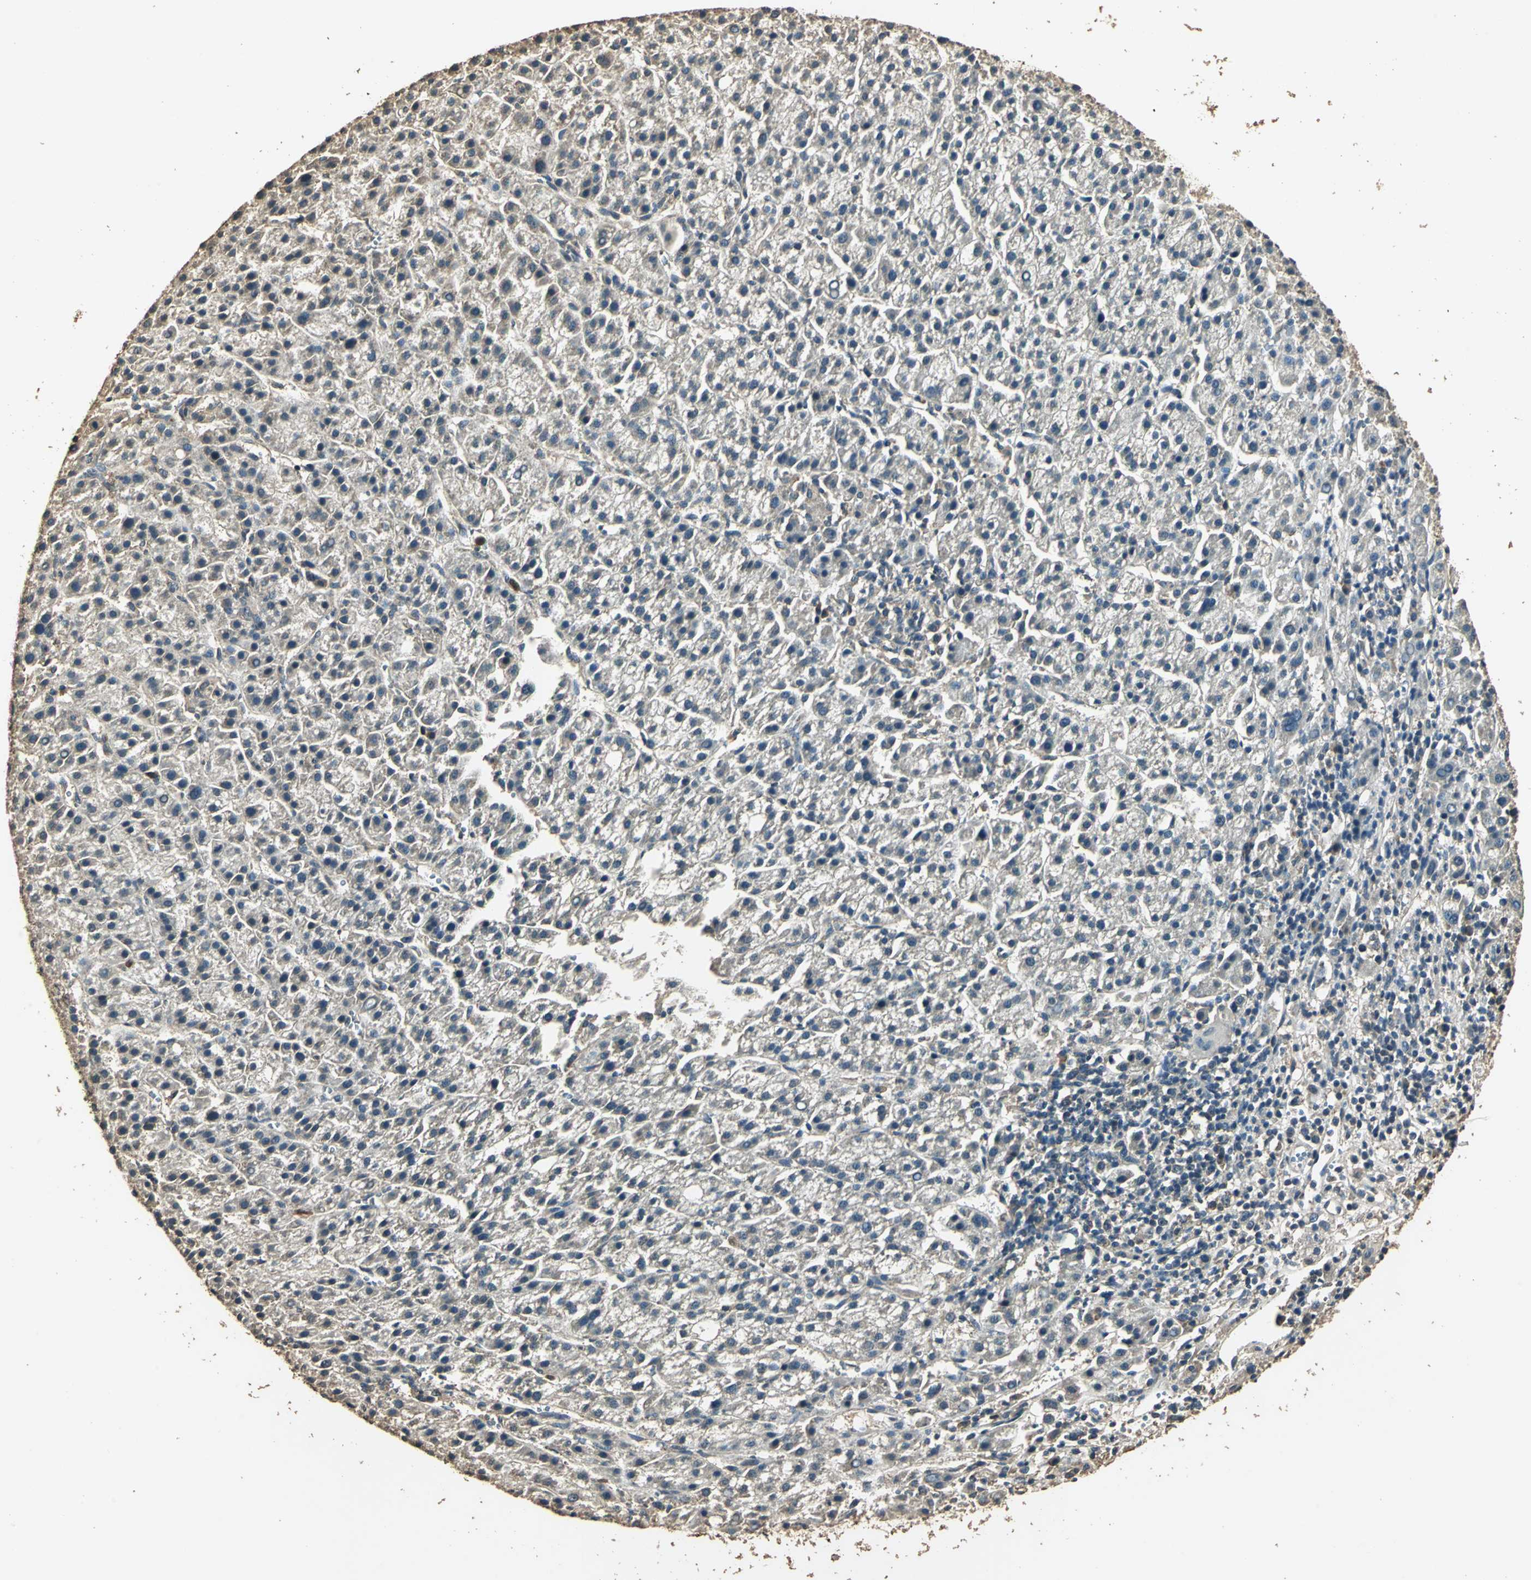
{"staining": {"intensity": "weak", "quantity": ">75%", "location": "cytoplasmic/membranous"}, "tissue": "liver cancer", "cell_type": "Tumor cells", "image_type": "cancer", "snomed": [{"axis": "morphology", "description": "Carcinoma, Hepatocellular, NOS"}, {"axis": "topography", "description": "Liver"}], "caption": "High-magnification brightfield microscopy of liver cancer (hepatocellular carcinoma) stained with DAB (brown) and counterstained with hematoxylin (blue). tumor cells exhibit weak cytoplasmic/membranous expression is appreciated in approximately>75% of cells.", "gene": "TMPRSS4", "patient": {"sex": "female", "age": 58}}